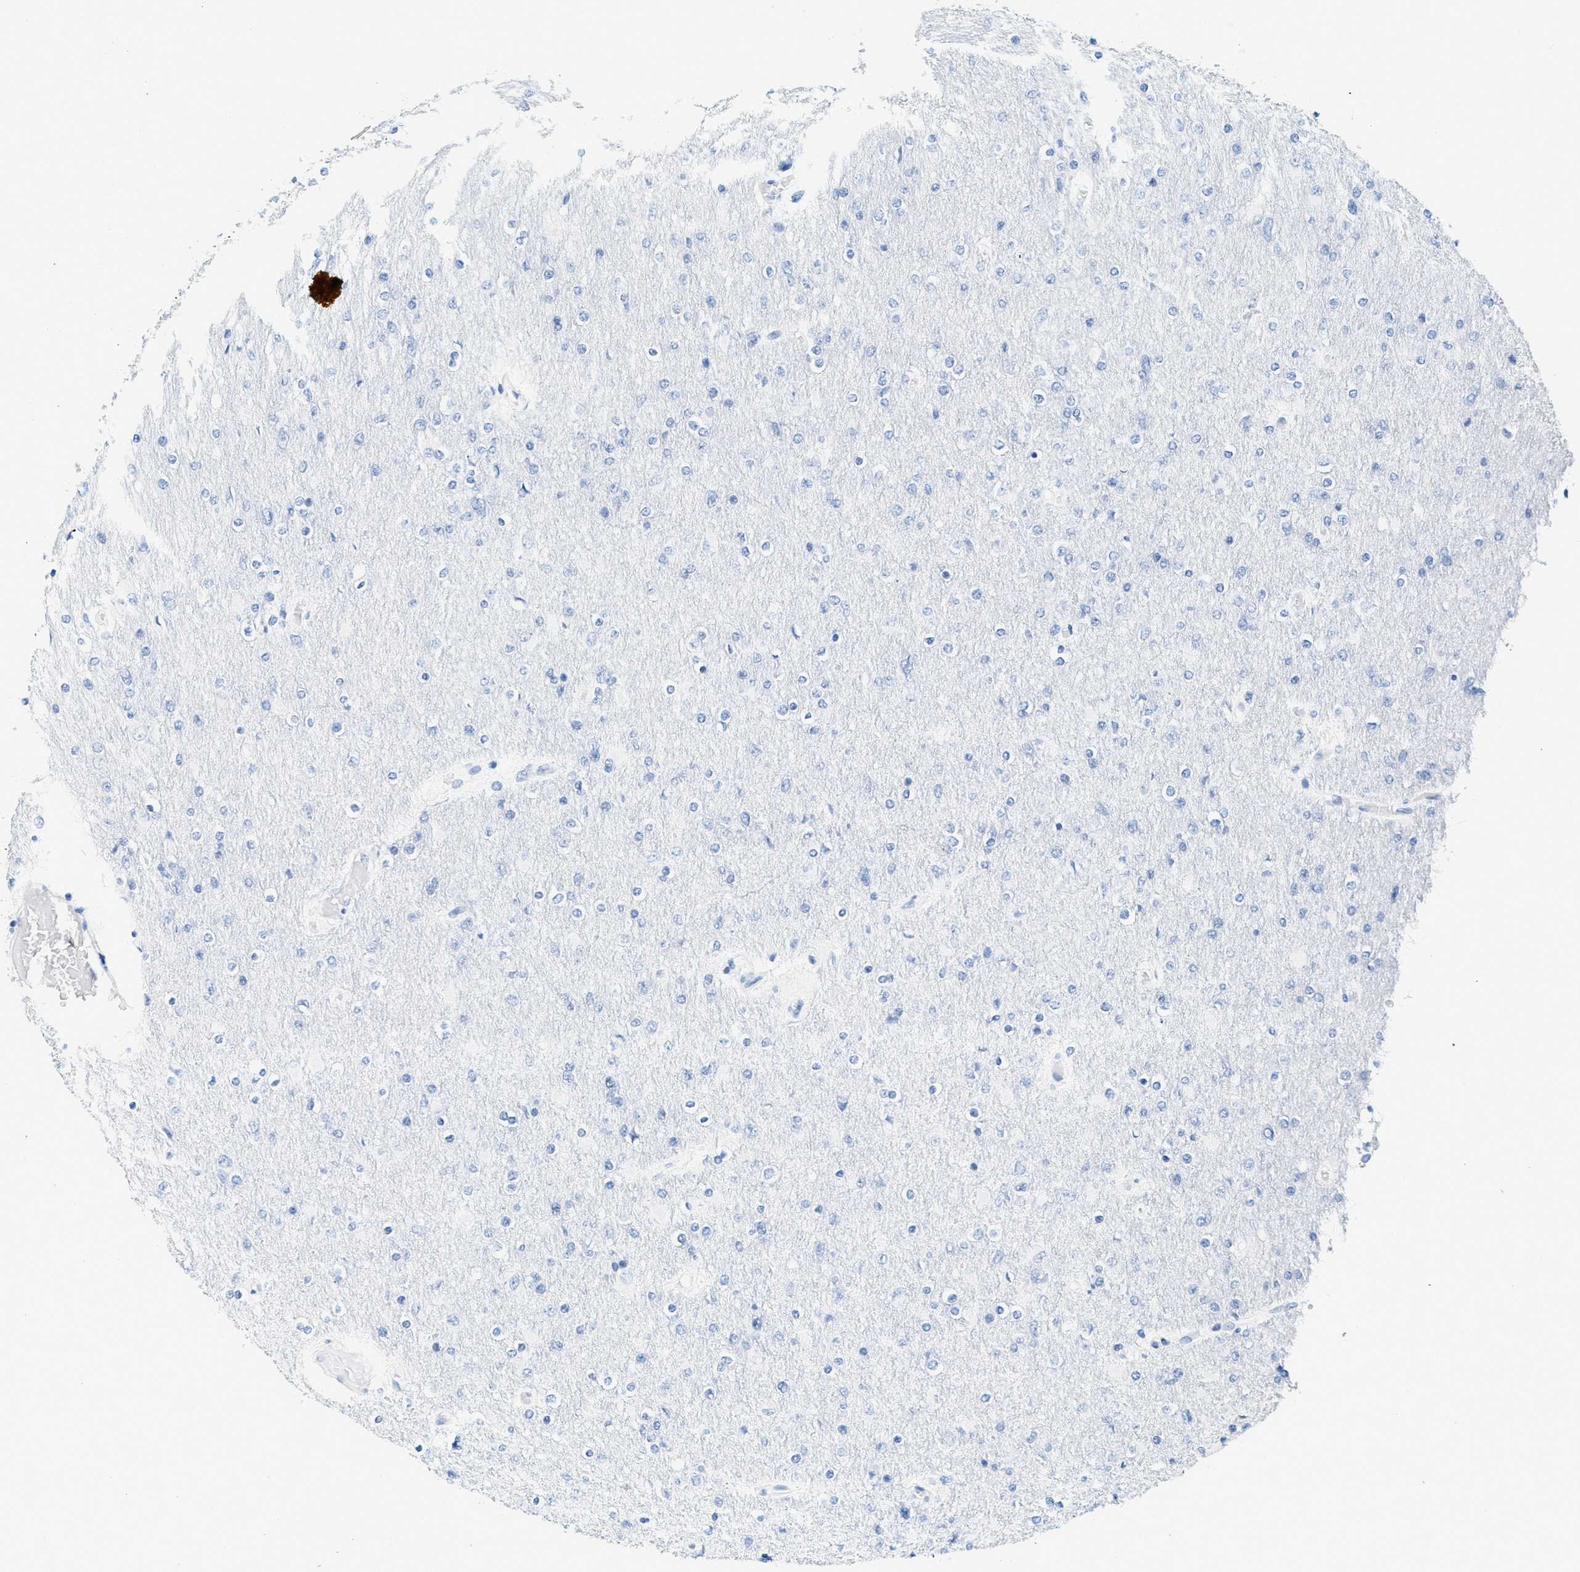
{"staining": {"intensity": "negative", "quantity": "none", "location": "none"}, "tissue": "glioma", "cell_type": "Tumor cells", "image_type": "cancer", "snomed": [{"axis": "morphology", "description": "Glioma, malignant, High grade"}, {"axis": "topography", "description": "Cerebral cortex"}], "caption": "Image shows no significant protein positivity in tumor cells of glioma. (DAB (3,3'-diaminobenzidine) IHC with hematoxylin counter stain).", "gene": "LCN2", "patient": {"sex": "female", "age": 36}}